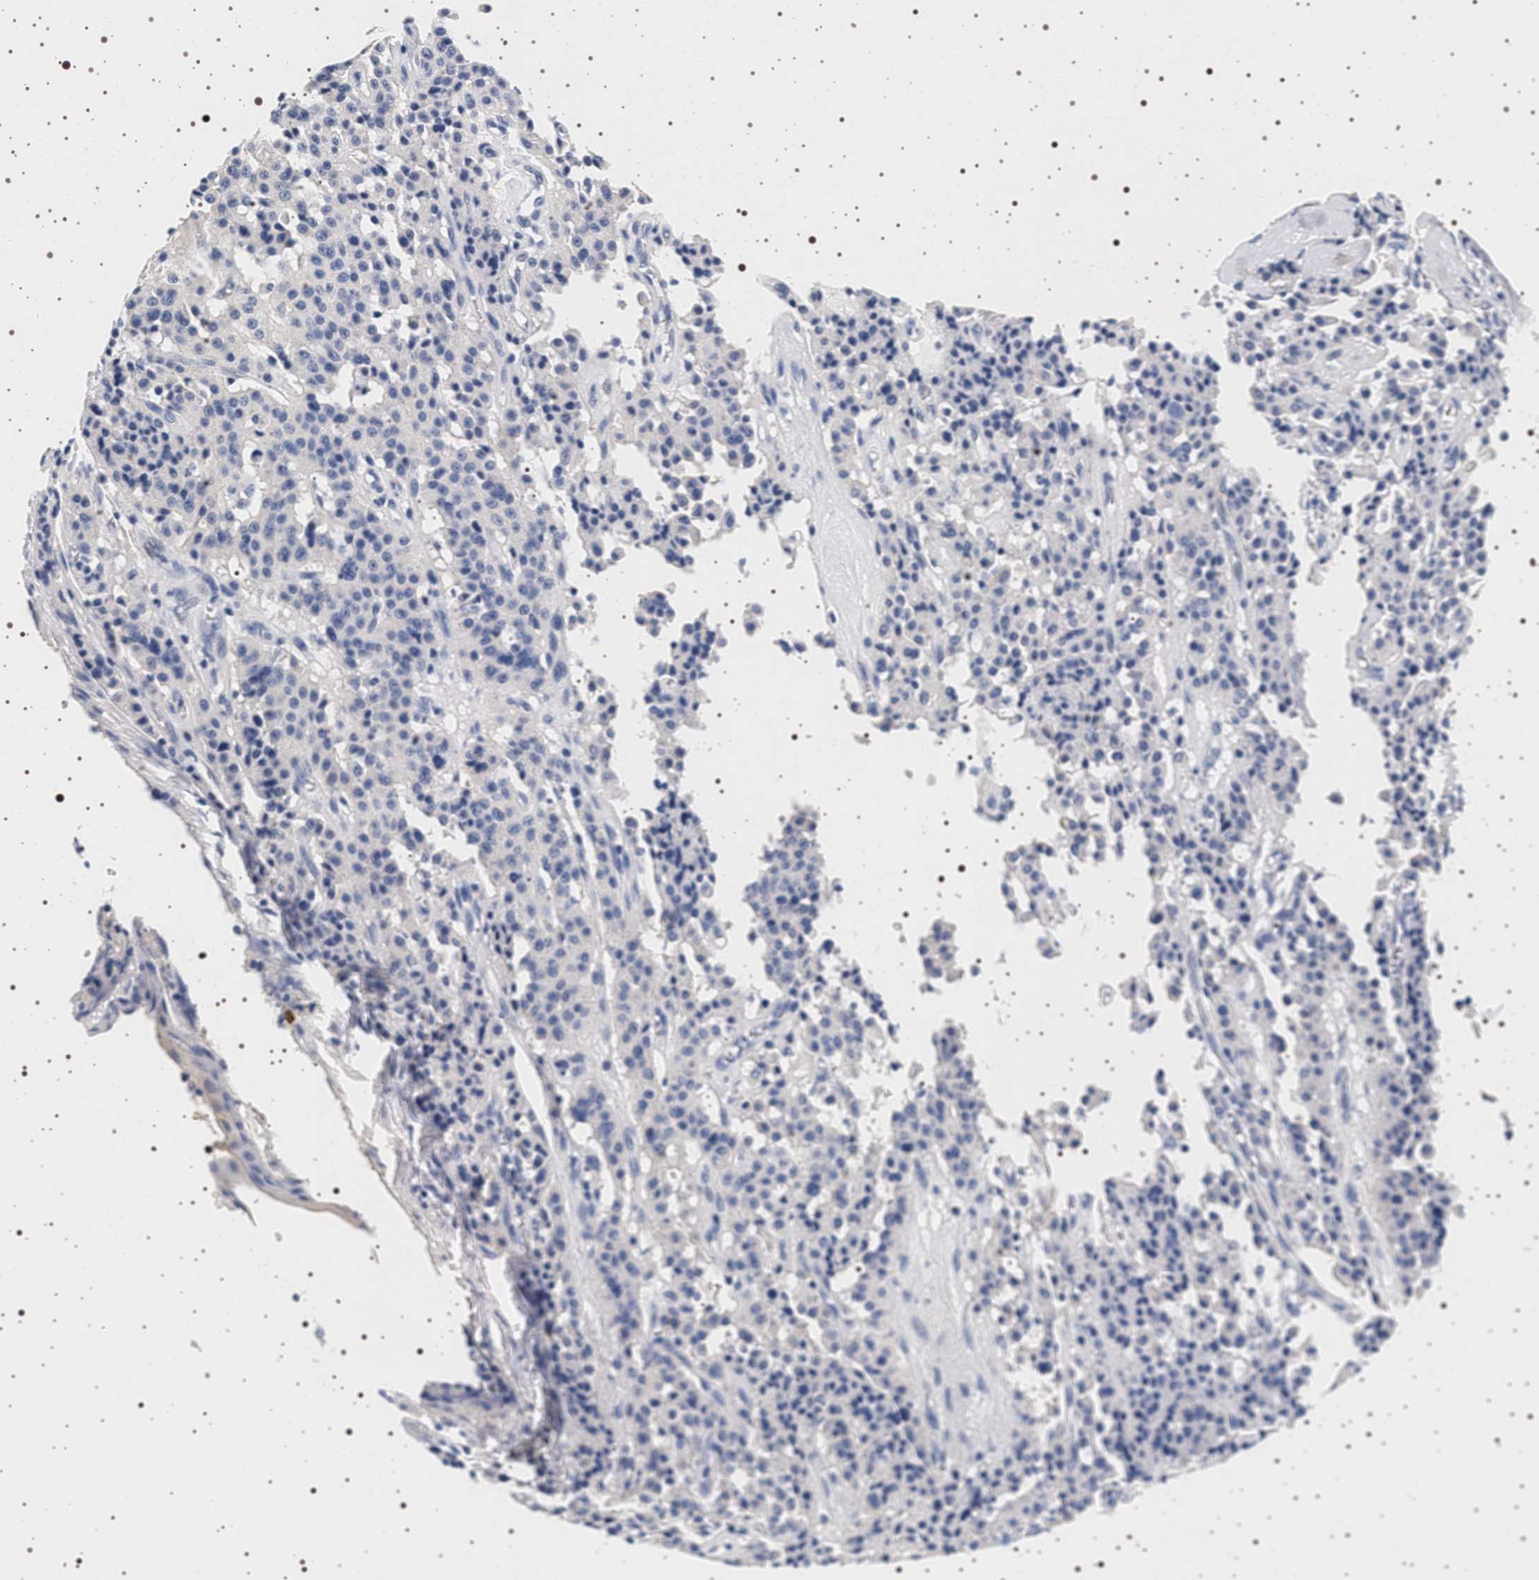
{"staining": {"intensity": "negative", "quantity": "none", "location": "none"}, "tissue": "carcinoid", "cell_type": "Tumor cells", "image_type": "cancer", "snomed": [{"axis": "morphology", "description": "Carcinoid, malignant, NOS"}, {"axis": "topography", "description": "Lung"}], "caption": "This is an immunohistochemistry (IHC) image of carcinoid (malignant). There is no positivity in tumor cells.", "gene": "SYN1", "patient": {"sex": "male", "age": 30}}